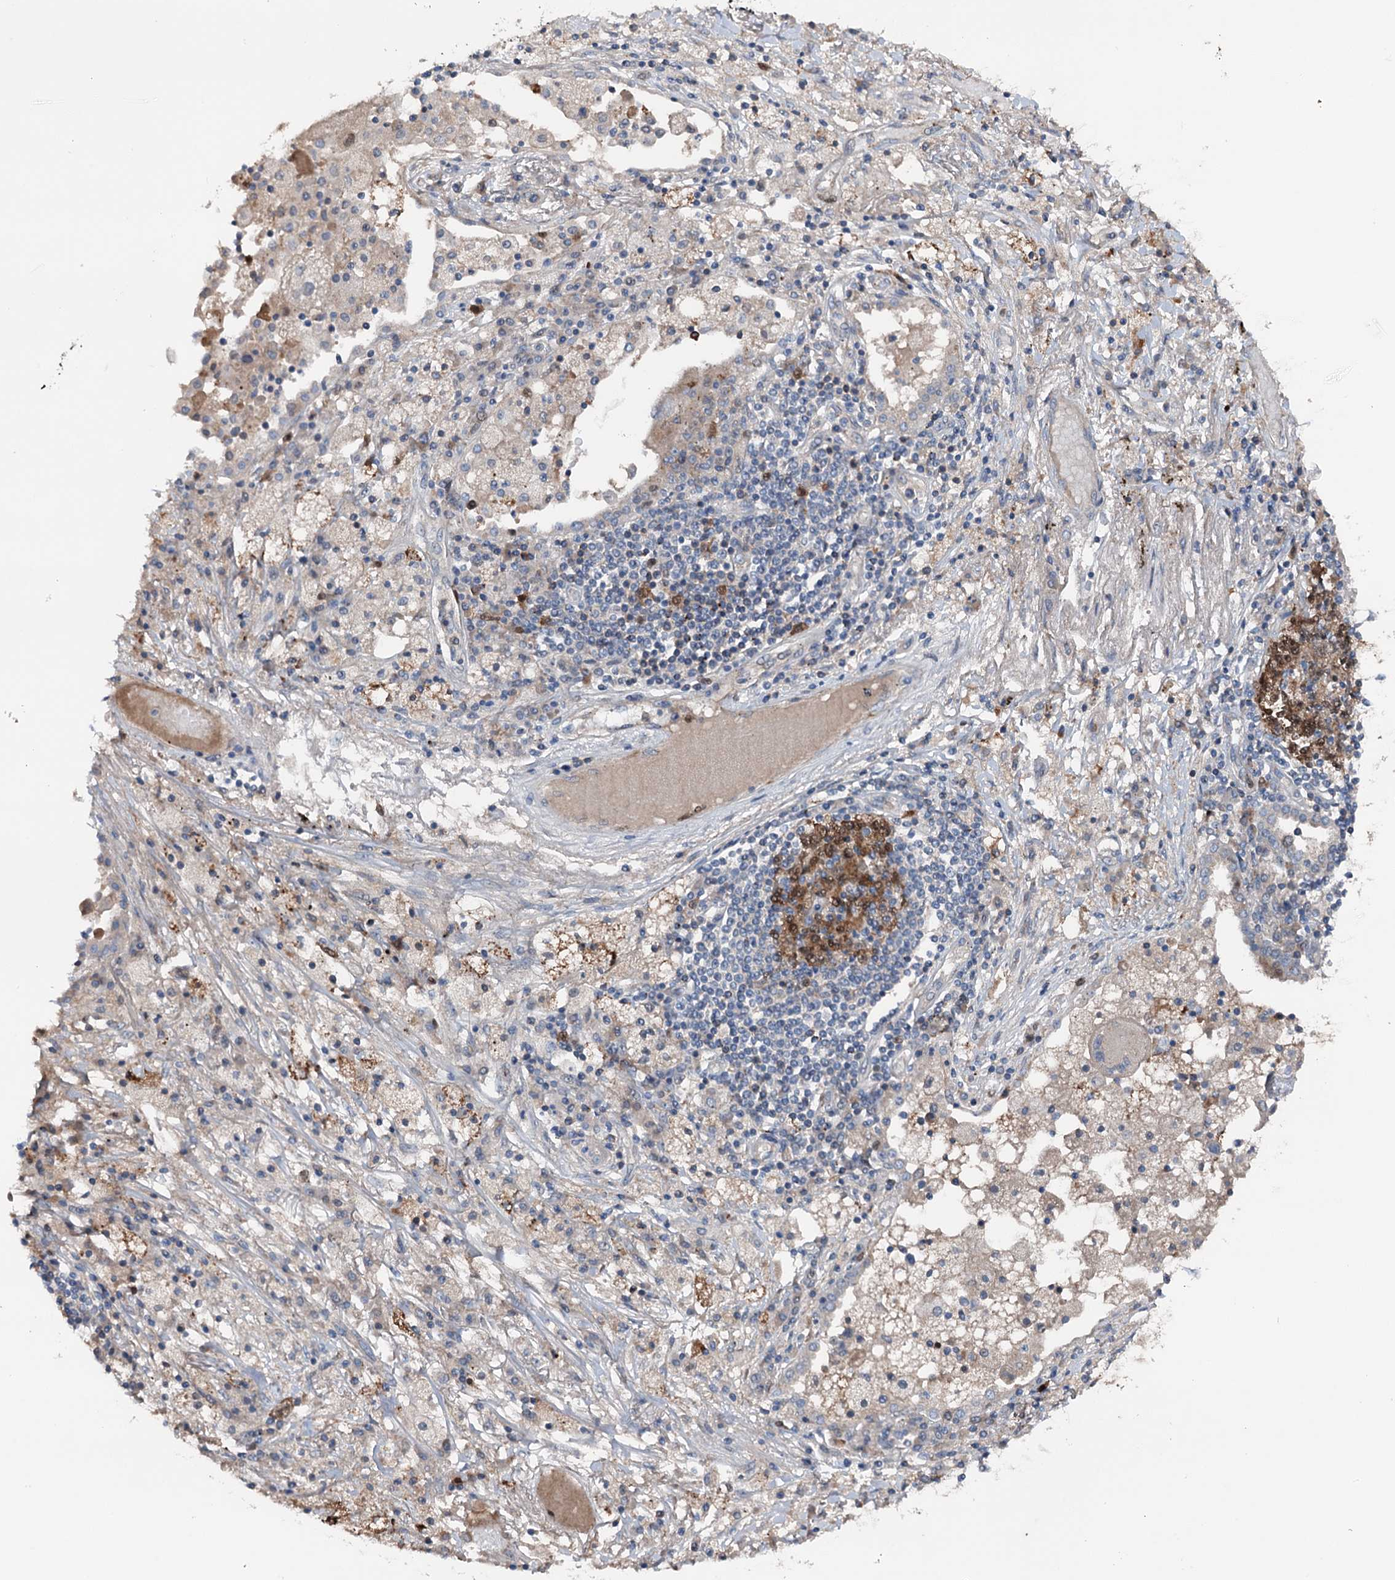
{"staining": {"intensity": "negative", "quantity": "none", "location": "none"}, "tissue": "lung cancer", "cell_type": "Tumor cells", "image_type": "cancer", "snomed": [{"axis": "morphology", "description": "Squamous cell carcinoma, NOS"}, {"axis": "topography", "description": "Lung"}], "caption": "An immunohistochemistry photomicrograph of squamous cell carcinoma (lung) is shown. There is no staining in tumor cells of squamous cell carcinoma (lung). (Stains: DAB (3,3'-diaminobenzidine) immunohistochemistry (IHC) with hematoxylin counter stain, Microscopy: brightfield microscopy at high magnification).", "gene": "NCAPD2", "patient": {"sex": "male", "age": 65}}